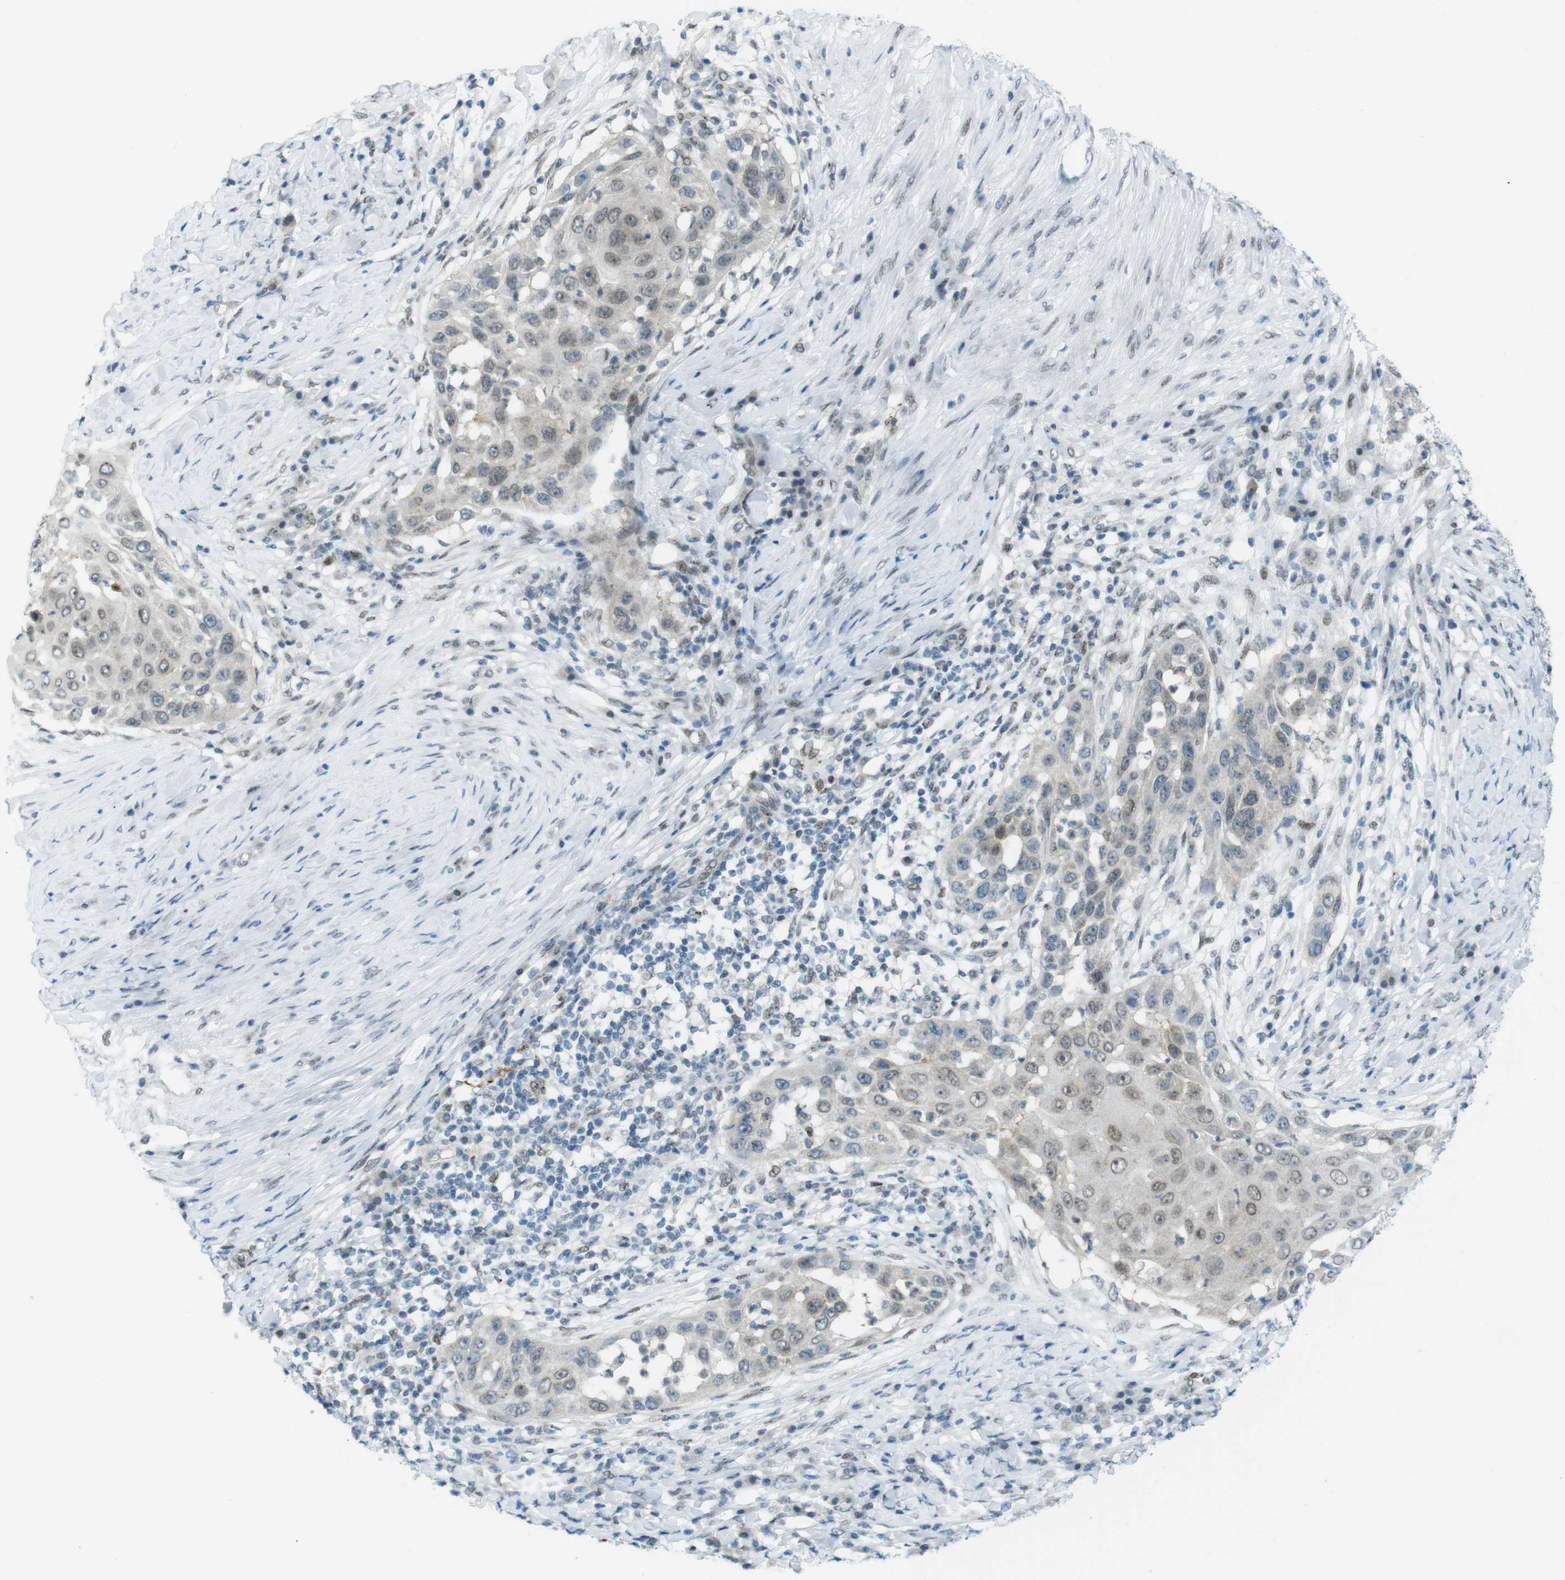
{"staining": {"intensity": "weak", "quantity": "25%-75%", "location": "nuclear"}, "tissue": "skin cancer", "cell_type": "Tumor cells", "image_type": "cancer", "snomed": [{"axis": "morphology", "description": "Squamous cell carcinoma, NOS"}, {"axis": "topography", "description": "Skin"}], "caption": "Immunohistochemical staining of skin cancer reveals low levels of weak nuclear expression in about 25%-75% of tumor cells. Using DAB (brown) and hematoxylin (blue) stains, captured at high magnification using brightfield microscopy.", "gene": "UBB", "patient": {"sex": "female", "age": 44}}